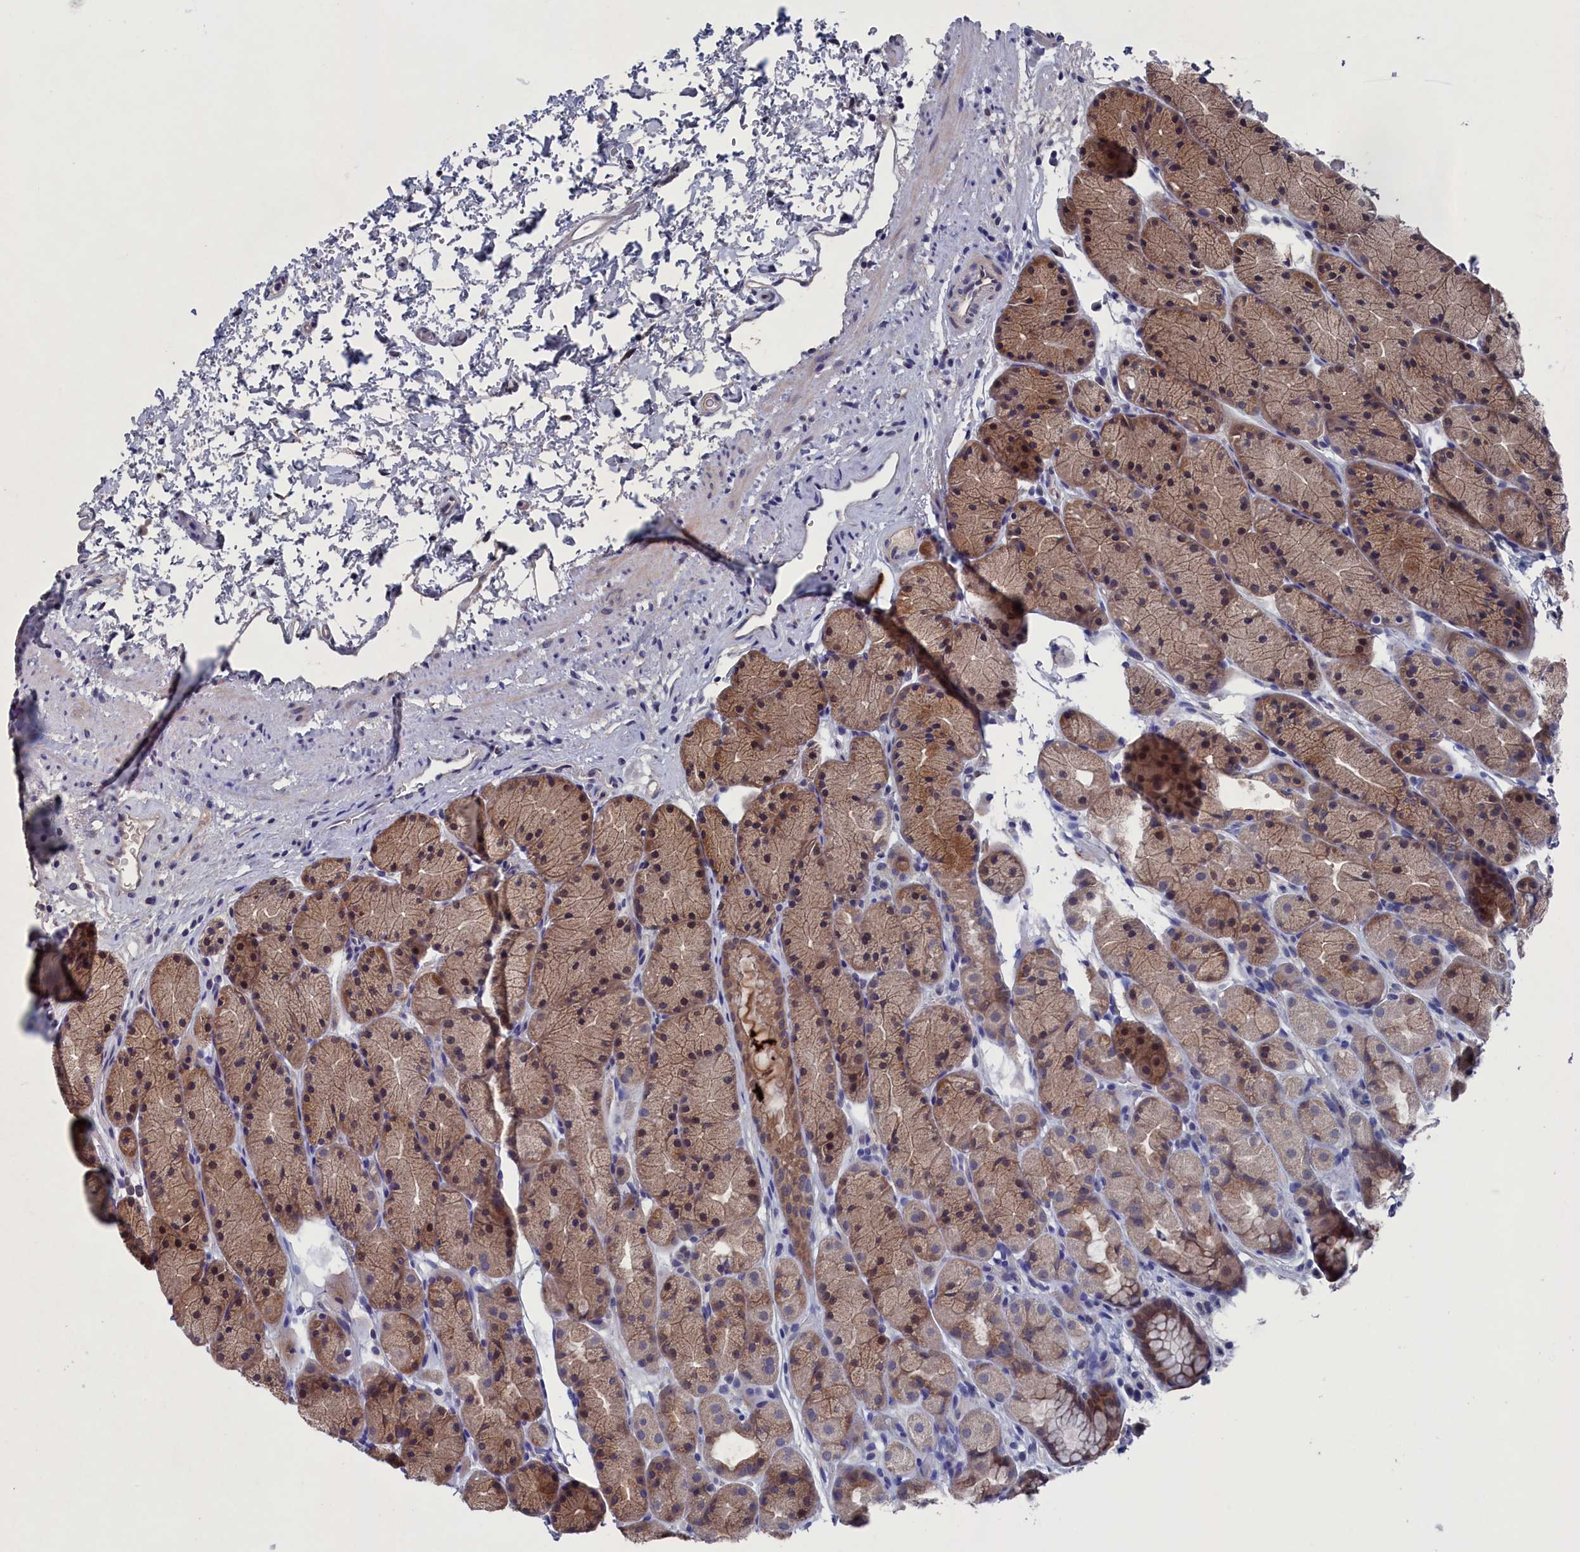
{"staining": {"intensity": "strong", "quantity": ">75%", "location": "cytoplasmic/membranous"}, "tissue": "stomach", "cell_type": "Glandular cells", "image_type": "normal", "snomed": [{"axis": "morphology", "description": "Normal tissue, NOS"}, {"axis": "topography", "description": "Stomach, upper"}, {"axis": "topography", "description": "Stomach"}], "caption": "Immunohistochemistry (IHC) (DAB (3,3'-diaminobenzidine)) staining of benign human stomach exhibits strong cytoplasmic/membranous protein positivity in about >75% of glandular cells.", "gene": "SPATA13", "patient": {"sex": "male", "age": 47}}